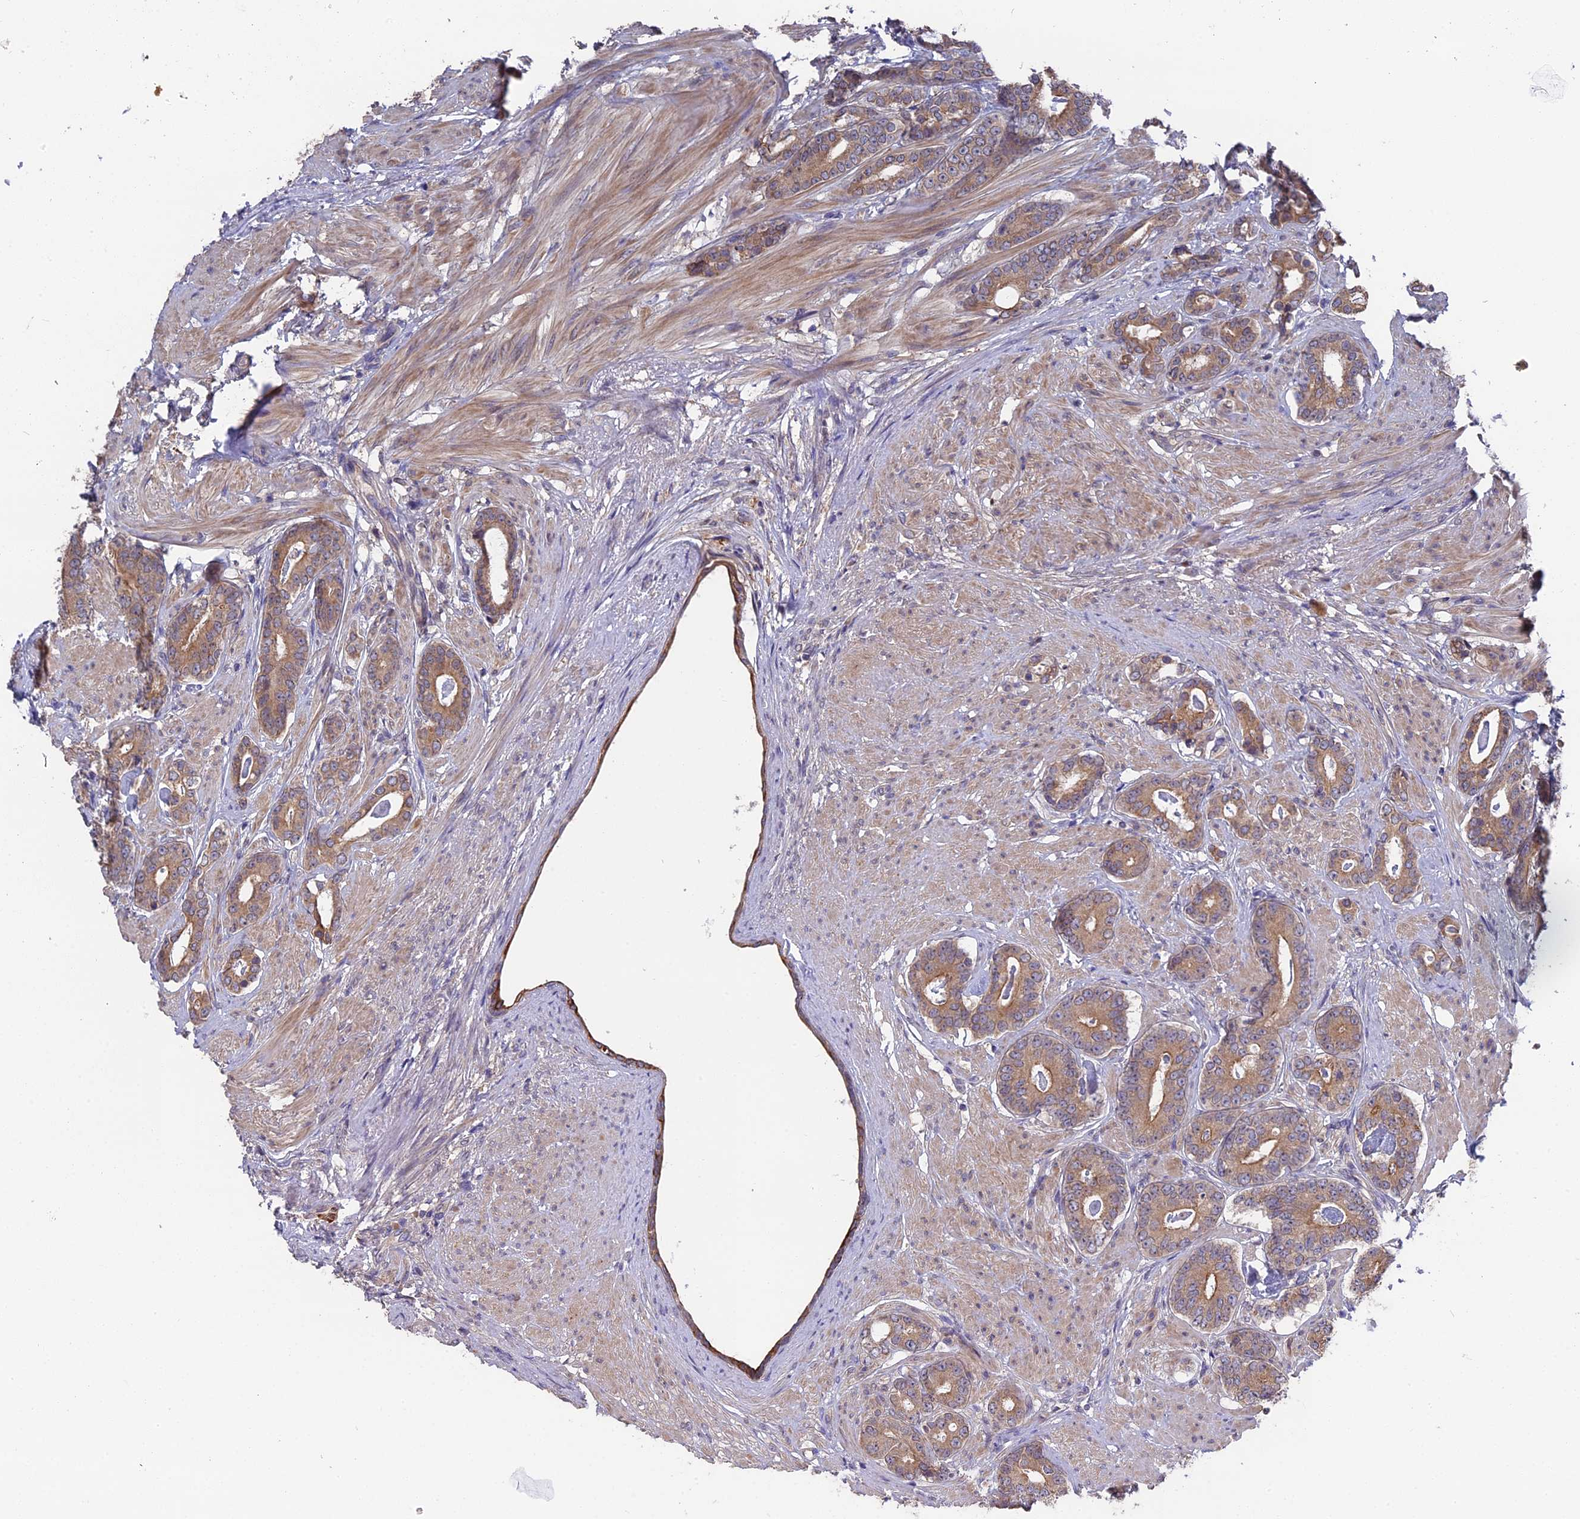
{"staining": {"intensity": "moderate", "quantity": ">75%", "location": "cytoplasmic/membranous"}, "tissue": "prostate cancer", "cell_type": "Tumor cells", "image_type": "cancer", "snomed": [{"axis": "morphology", "description": "Adenocarcinoma, Low grade"}, {"axis": "topography", "description": "Prostate"}], "caption": "Moderate cytoplasmic/membranous staining for a protein is identified in approximately >75% of tumor cells of prostate cancer (low-grade adenocarcinoma) using immunohistochemistry.", "gene": "ZCCHC2", "patient": {"sex": "male", "age": 71}}